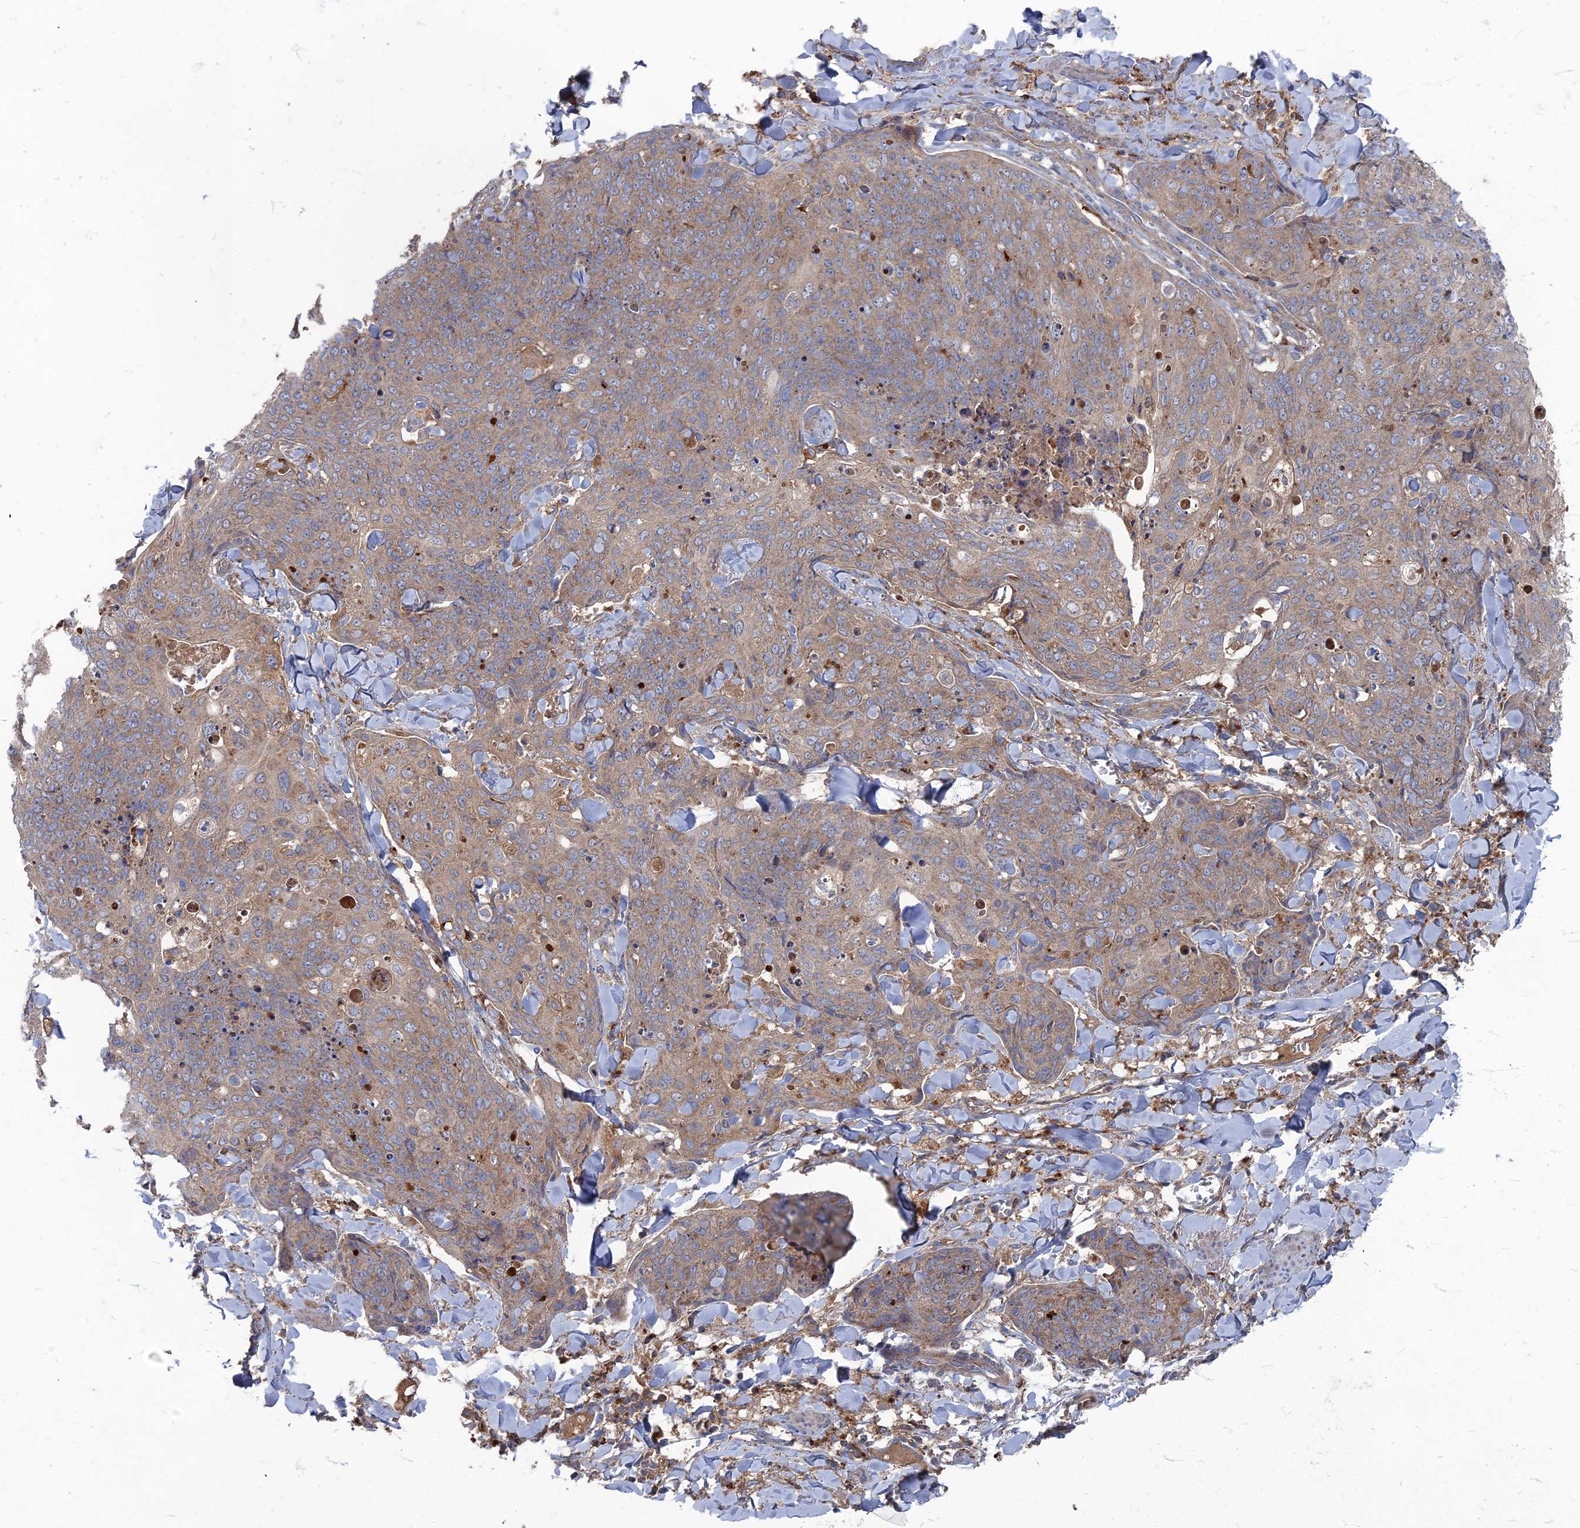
{"staining": {"intensity": "weak", "quantity": ">75%", "location": "cytoplasmic/membranous"}, "tissue": "skin cancer", "cell_type": "Tumor cells", "image_type": "cancer", "snomed": [{"axis": "morphology", "description": "Squamous cell carcinoma, NOS"}, {"axis": "topography", "description": "Skin"}, {"axis": "topography", "description": "Vulva"}], "caption": "This image exhibits IHC staining of squamous cell carcinoma (skin), with low weak cytoplasmic/membranous staining in about >75% of tumor cells.", "gene": "PPCDC", "patient": {"sex": "female", "age": 85}}